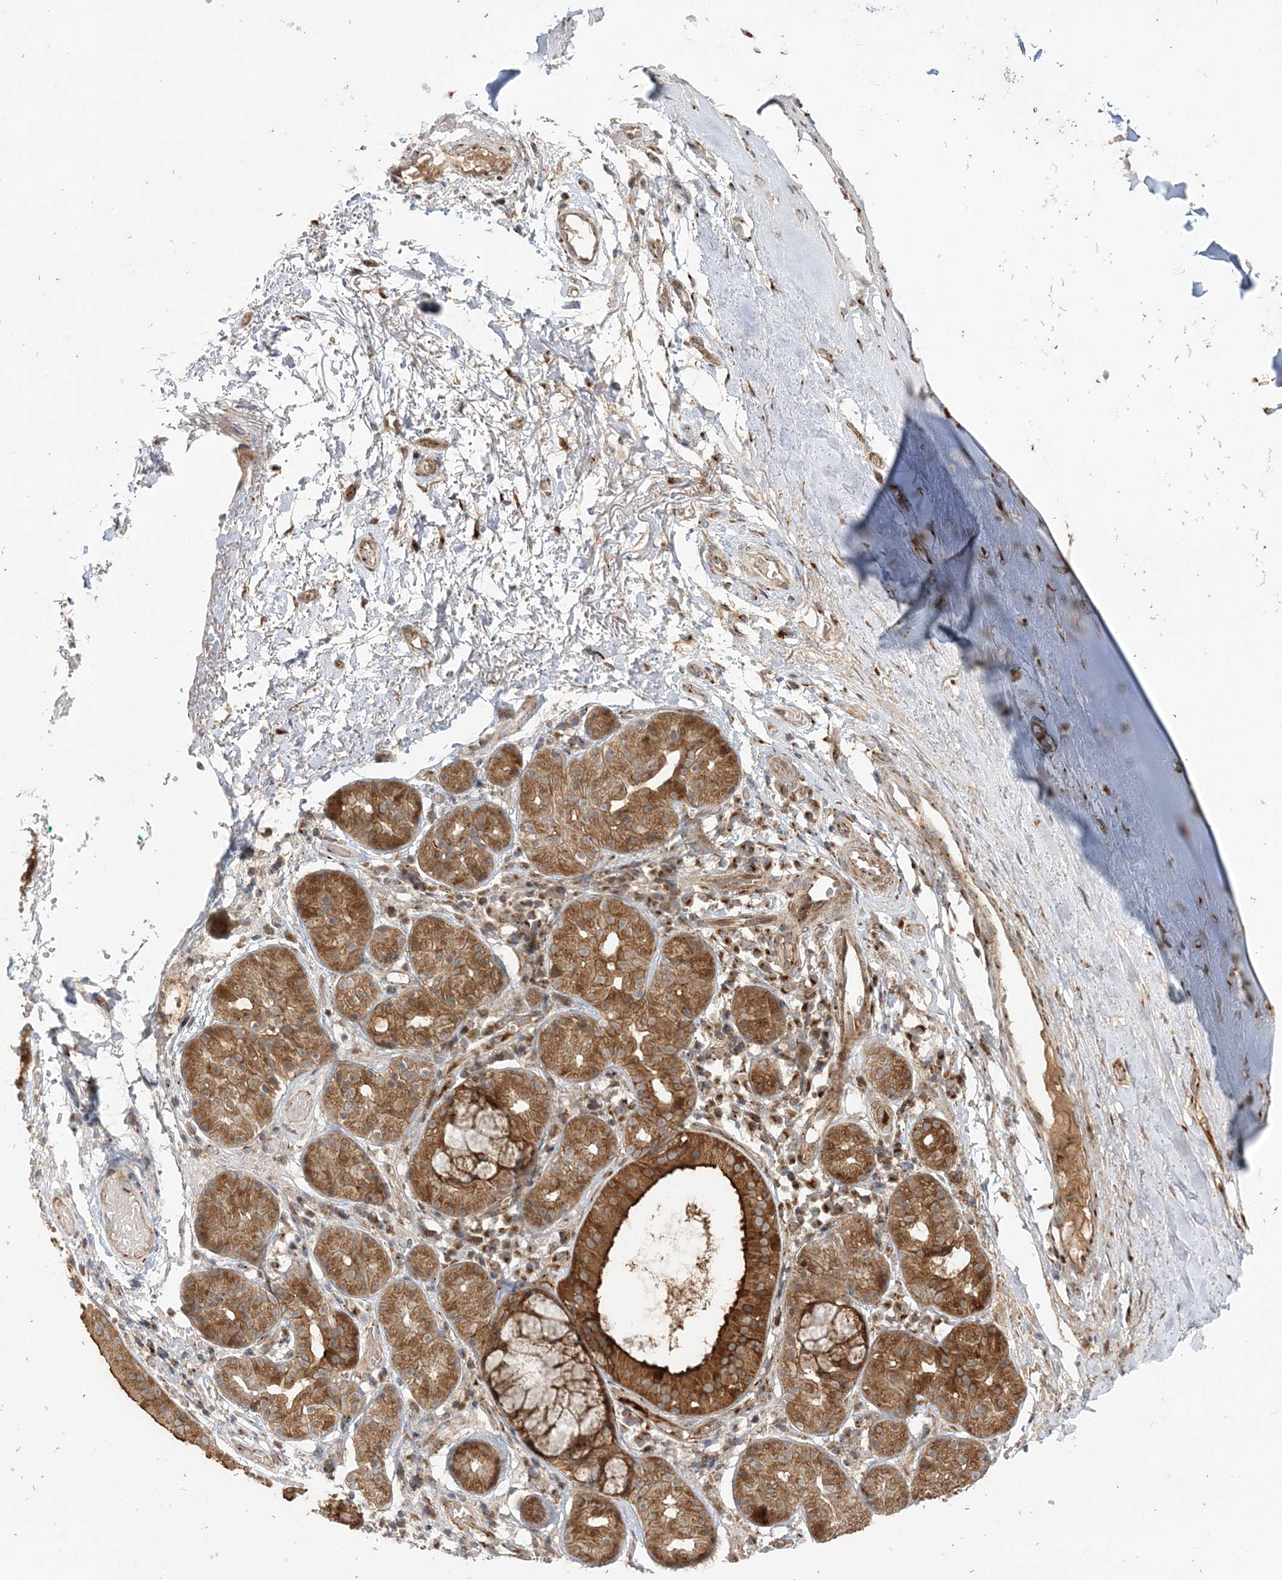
{"staining": {"intensity": "negative", "quantity": "none", "location": "none"}, "tissue": "adipose tissue", "cell_type": "Adipocytes", "image_type": "normal", "snomed": [{"axis": "morphology", "description": "Normal tissue, NOS"}, {"axis": "morphology", "description": "Basal cell carcinoma"}, {"axis": "topography", "description": "Cartilage tissue"}, {"axis": "topography", "description": "Nasopharynx"}, {"axis": "topography", "description": "Oral tissue"}], "caption": "An immunohistochemistry image of benign adipose tissue is shown. There is no staining in adipocytes of adipose tissue. (Brightfield microscopy of DAB (3,3'-diaminobenzidine) IHC at high magnification).", "gene": "ABCC3", "patient": {"sex": "female", "age": 77}}